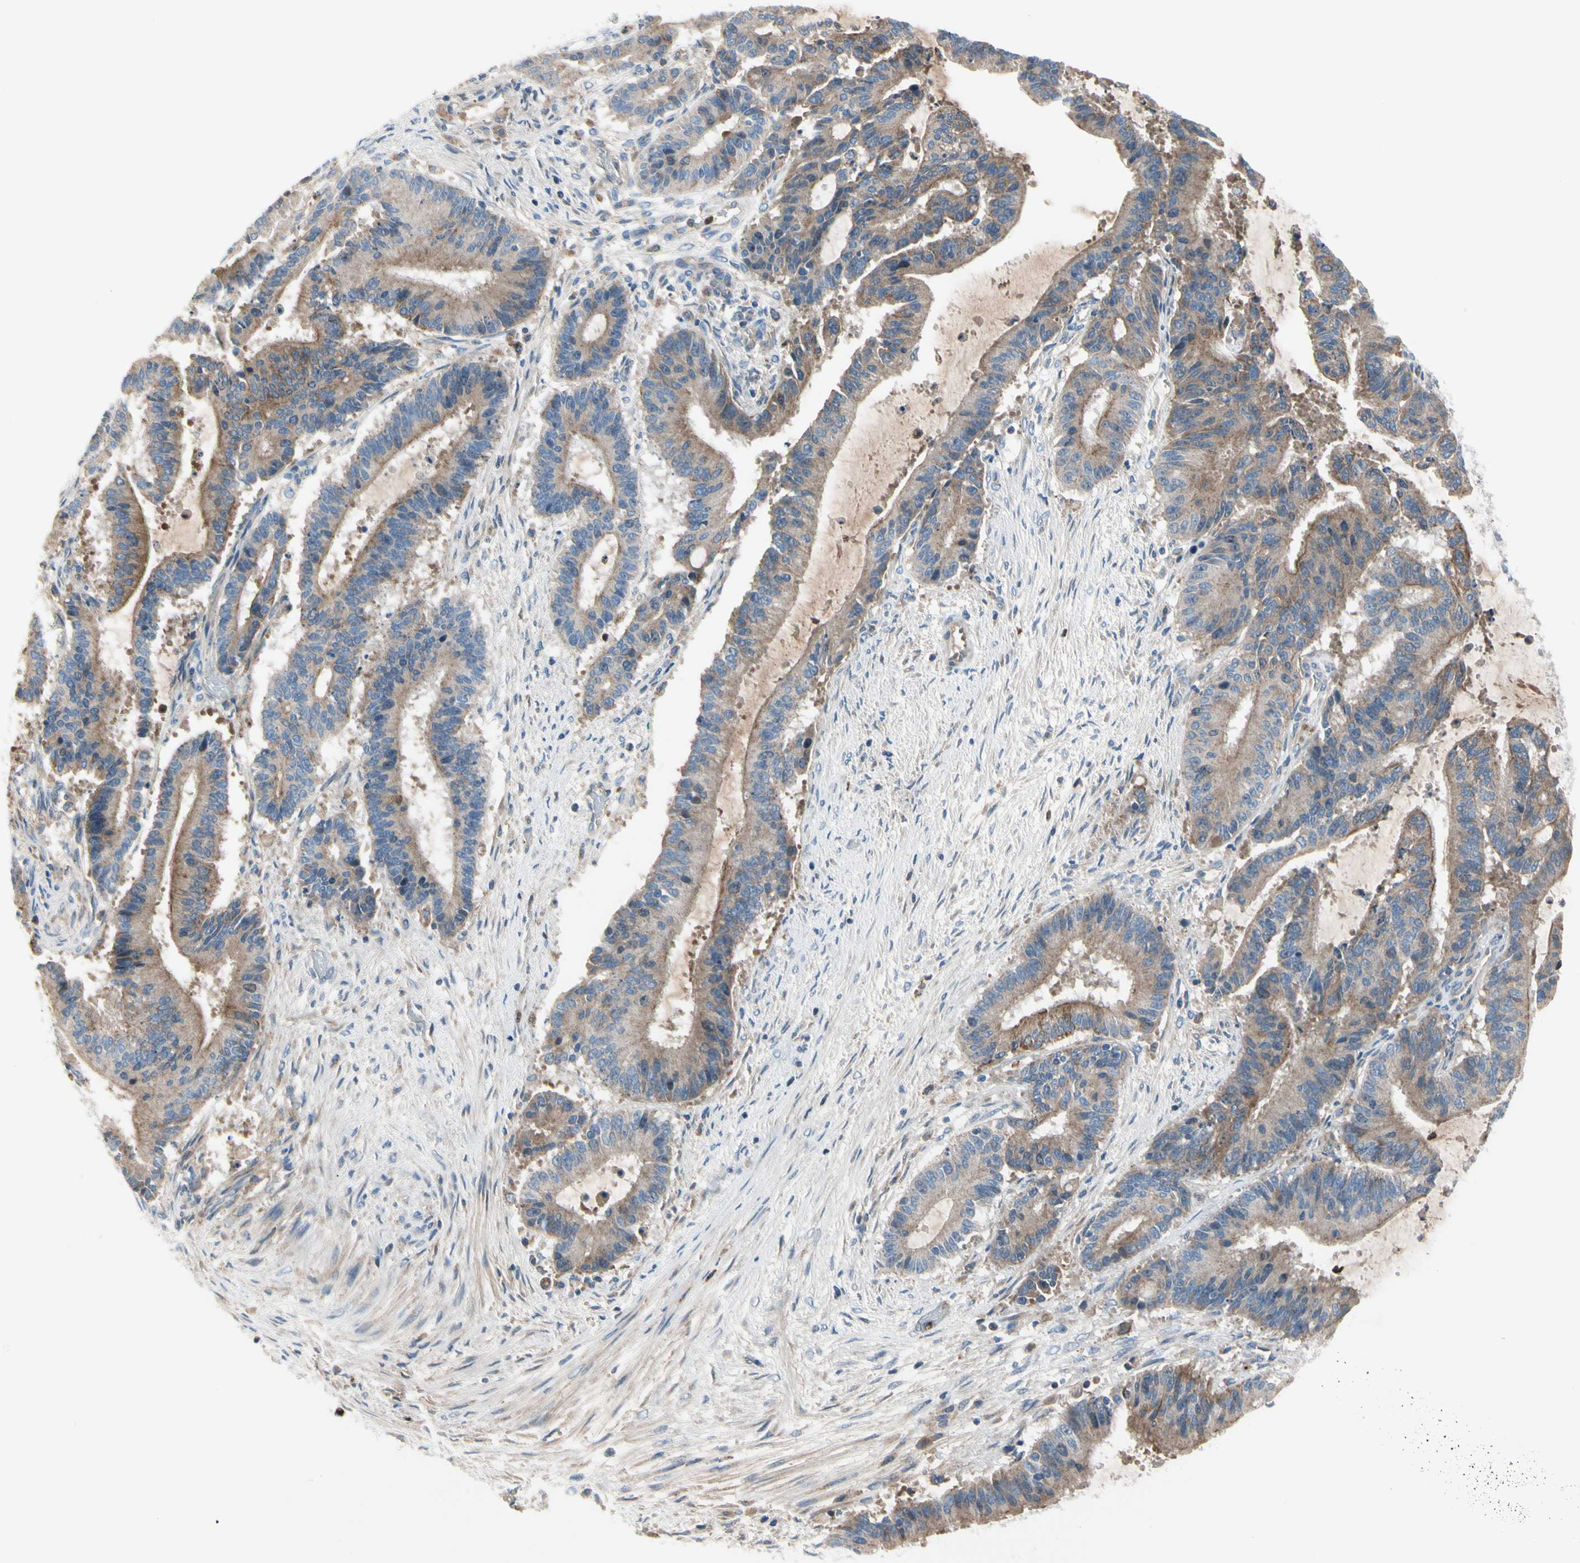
{"staining": {"intensity": "moderate", "quantity": ">75%", "location": "cytoplasmic/membranous"}, "tissue": "liver cancer", "cell_type": "Tumor cells", "image_type": "cancer", "snomed": [{"axis": "morphology", "description": "Cholangiocarcinoma"}, {"axis": "topography", "description": "Liver"}], "caption": "A brown stain labels moderate cytoplasmic/membranous positivity of a protein in human liver cancer (cholangiocarcinoma) tumor cells. The protein of interest is shown in brown color, while the nuclei are stained blue.", "gene": "HJURP", "patient": {"sex": "female", "age": 73}}